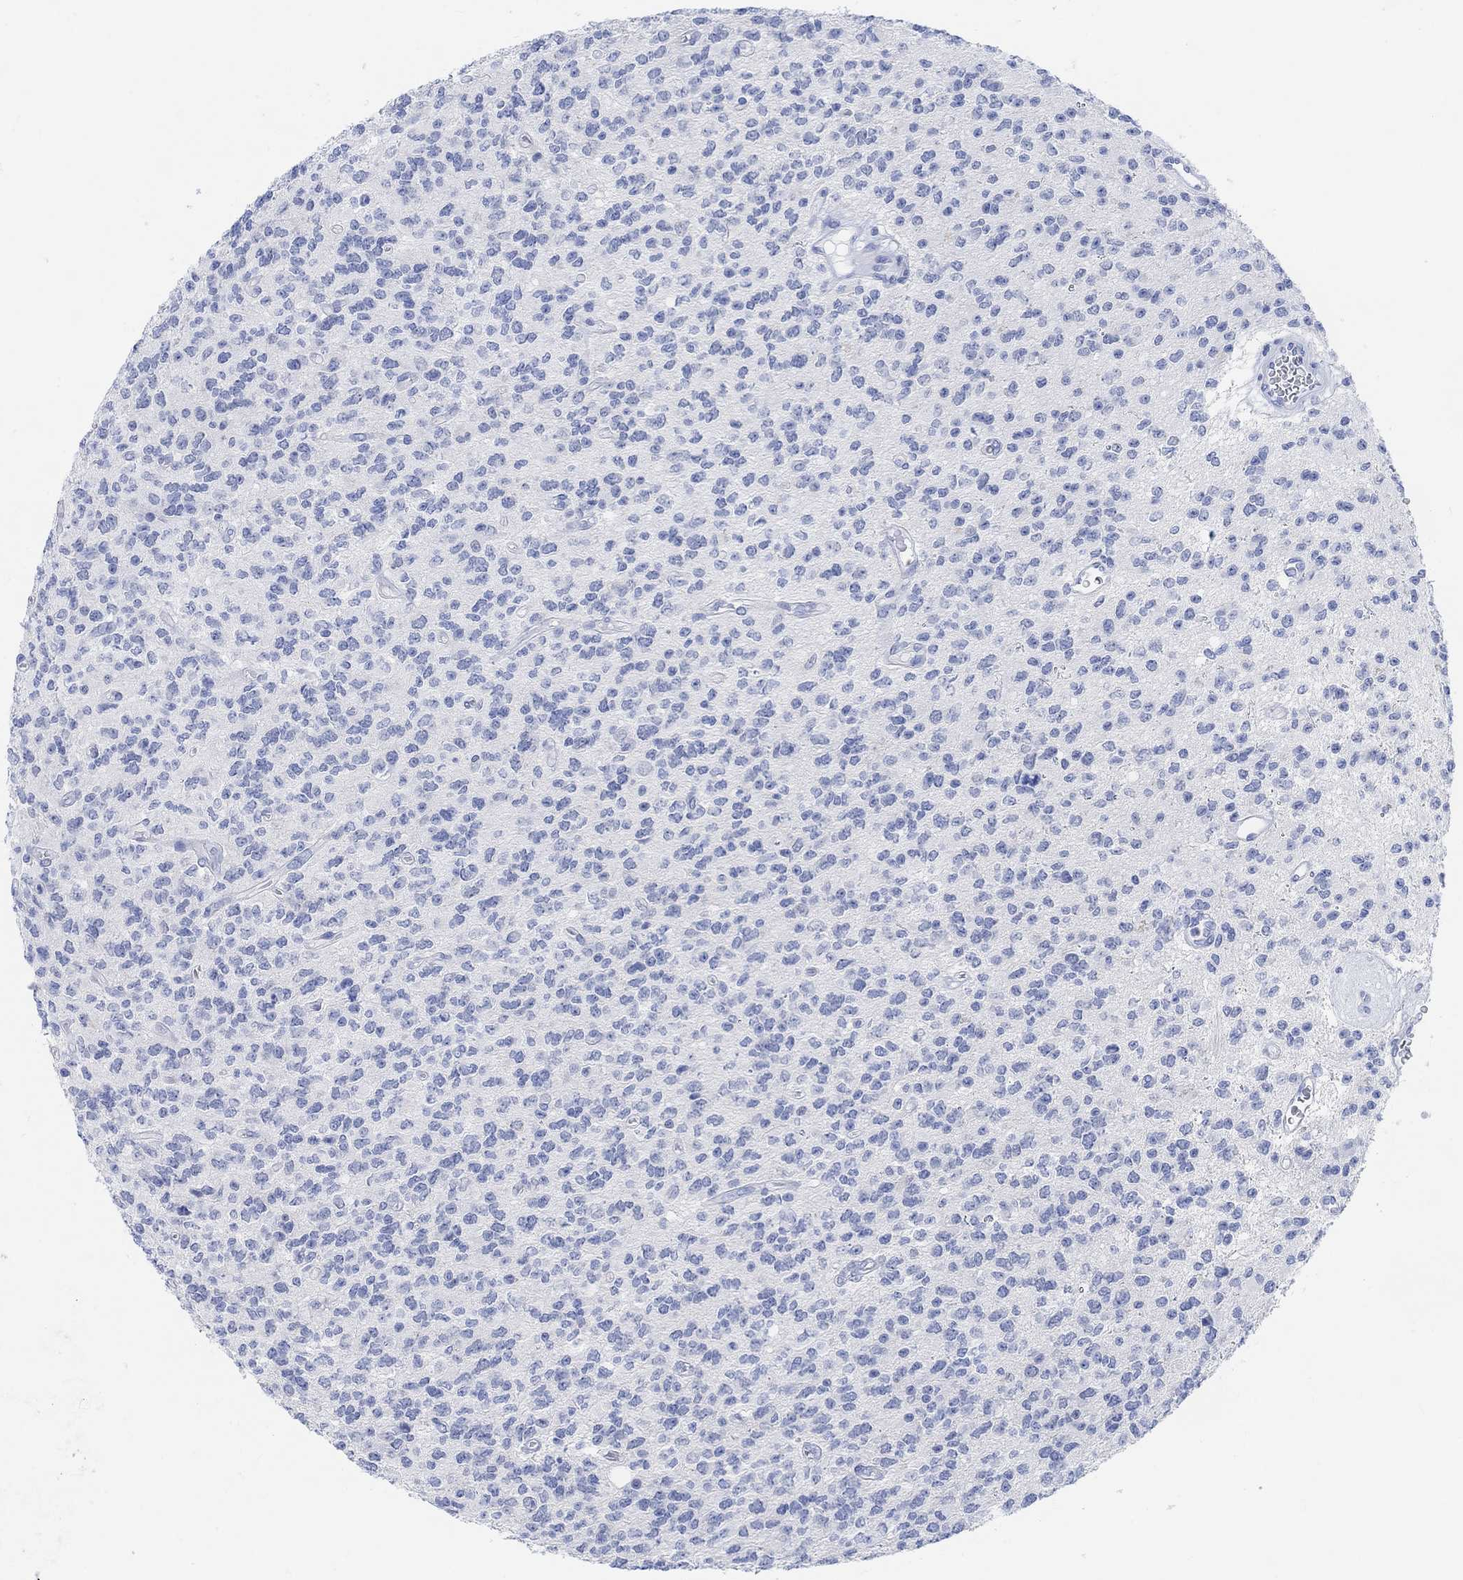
{"staining": {"intensity": "negative", "quantity": "none", "location": "none"}, "tissue": "glioma", "cell_type": "Tumor cells", "image_type": "cancer", "snomed": [{"axis": "morphology", "description": "Glioma, malignant, Low grade"}, {"axis": "topography", "description": "Brain"}], "caption": "Immunohistochemistry photomicrograph of human glioma stained for a protein (brown), which demonstrates no expression in tumor cells.", "gene": "ENO4", "patient": {"sex": "female", "age": 45}}